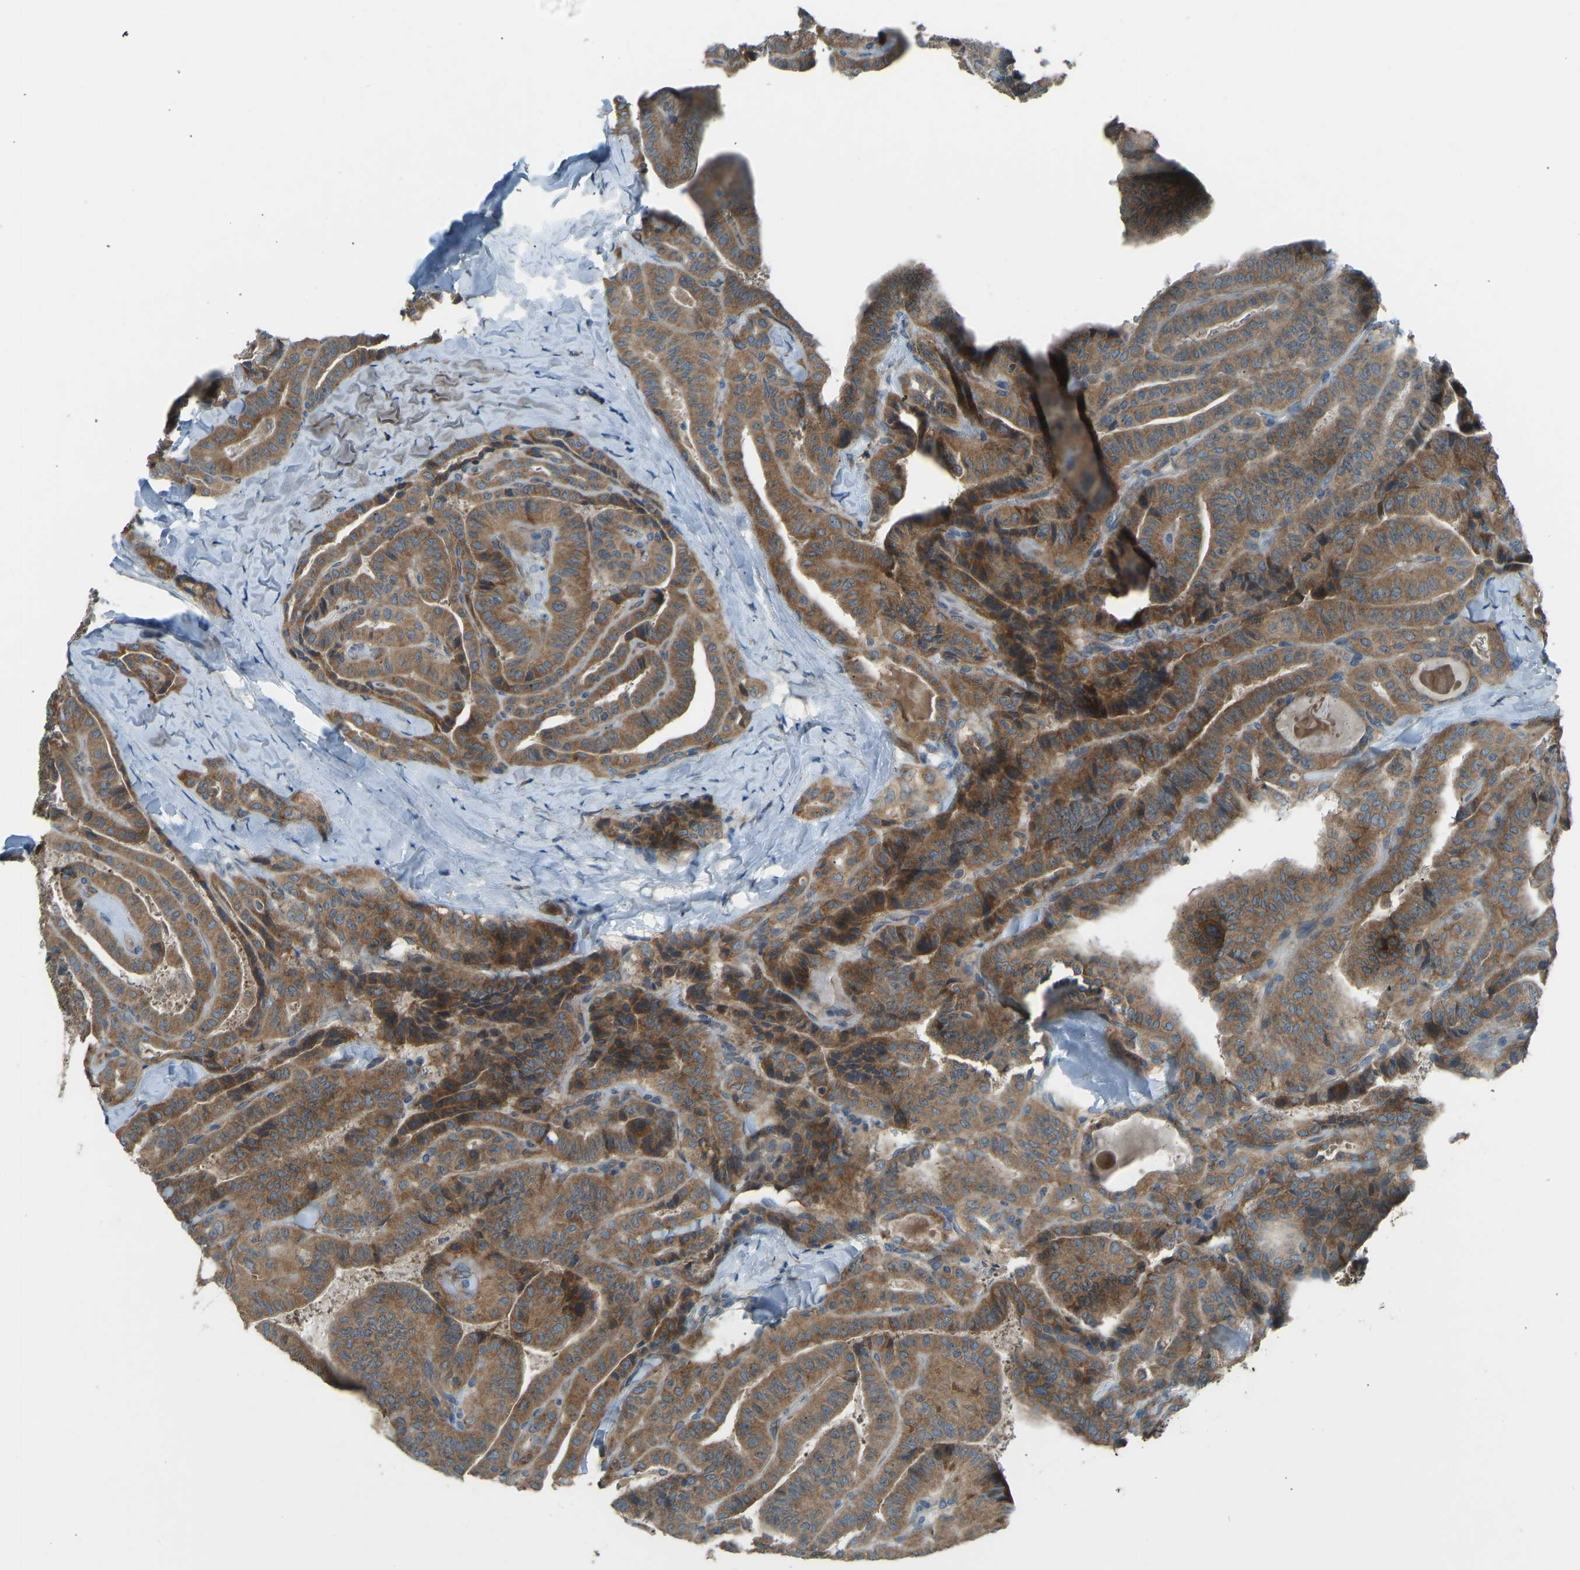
{"staining": {"intensity": "moderate", "quantity": ">75%", "location": "cytoplasmic/membranous"}, "tissue": "thyroid cancer", "cell_type": "Tumor cells", "image_type": "cancer", "snomed": [{"axis": "morphology", "description": "Papillary adenocarcinoma, NOS"}, {"axis": "topography", "description": "Thyroid gland"}], "caption": "Immunohistochemical staining of thyroid cancer (papillary adenocarcinoma) displays medium levels of moderate cytoplasmic/membranous positivity in about >75% of tumor cells.", "gene": "STAU2", "patient": {"sex": "male", "age": 77}}